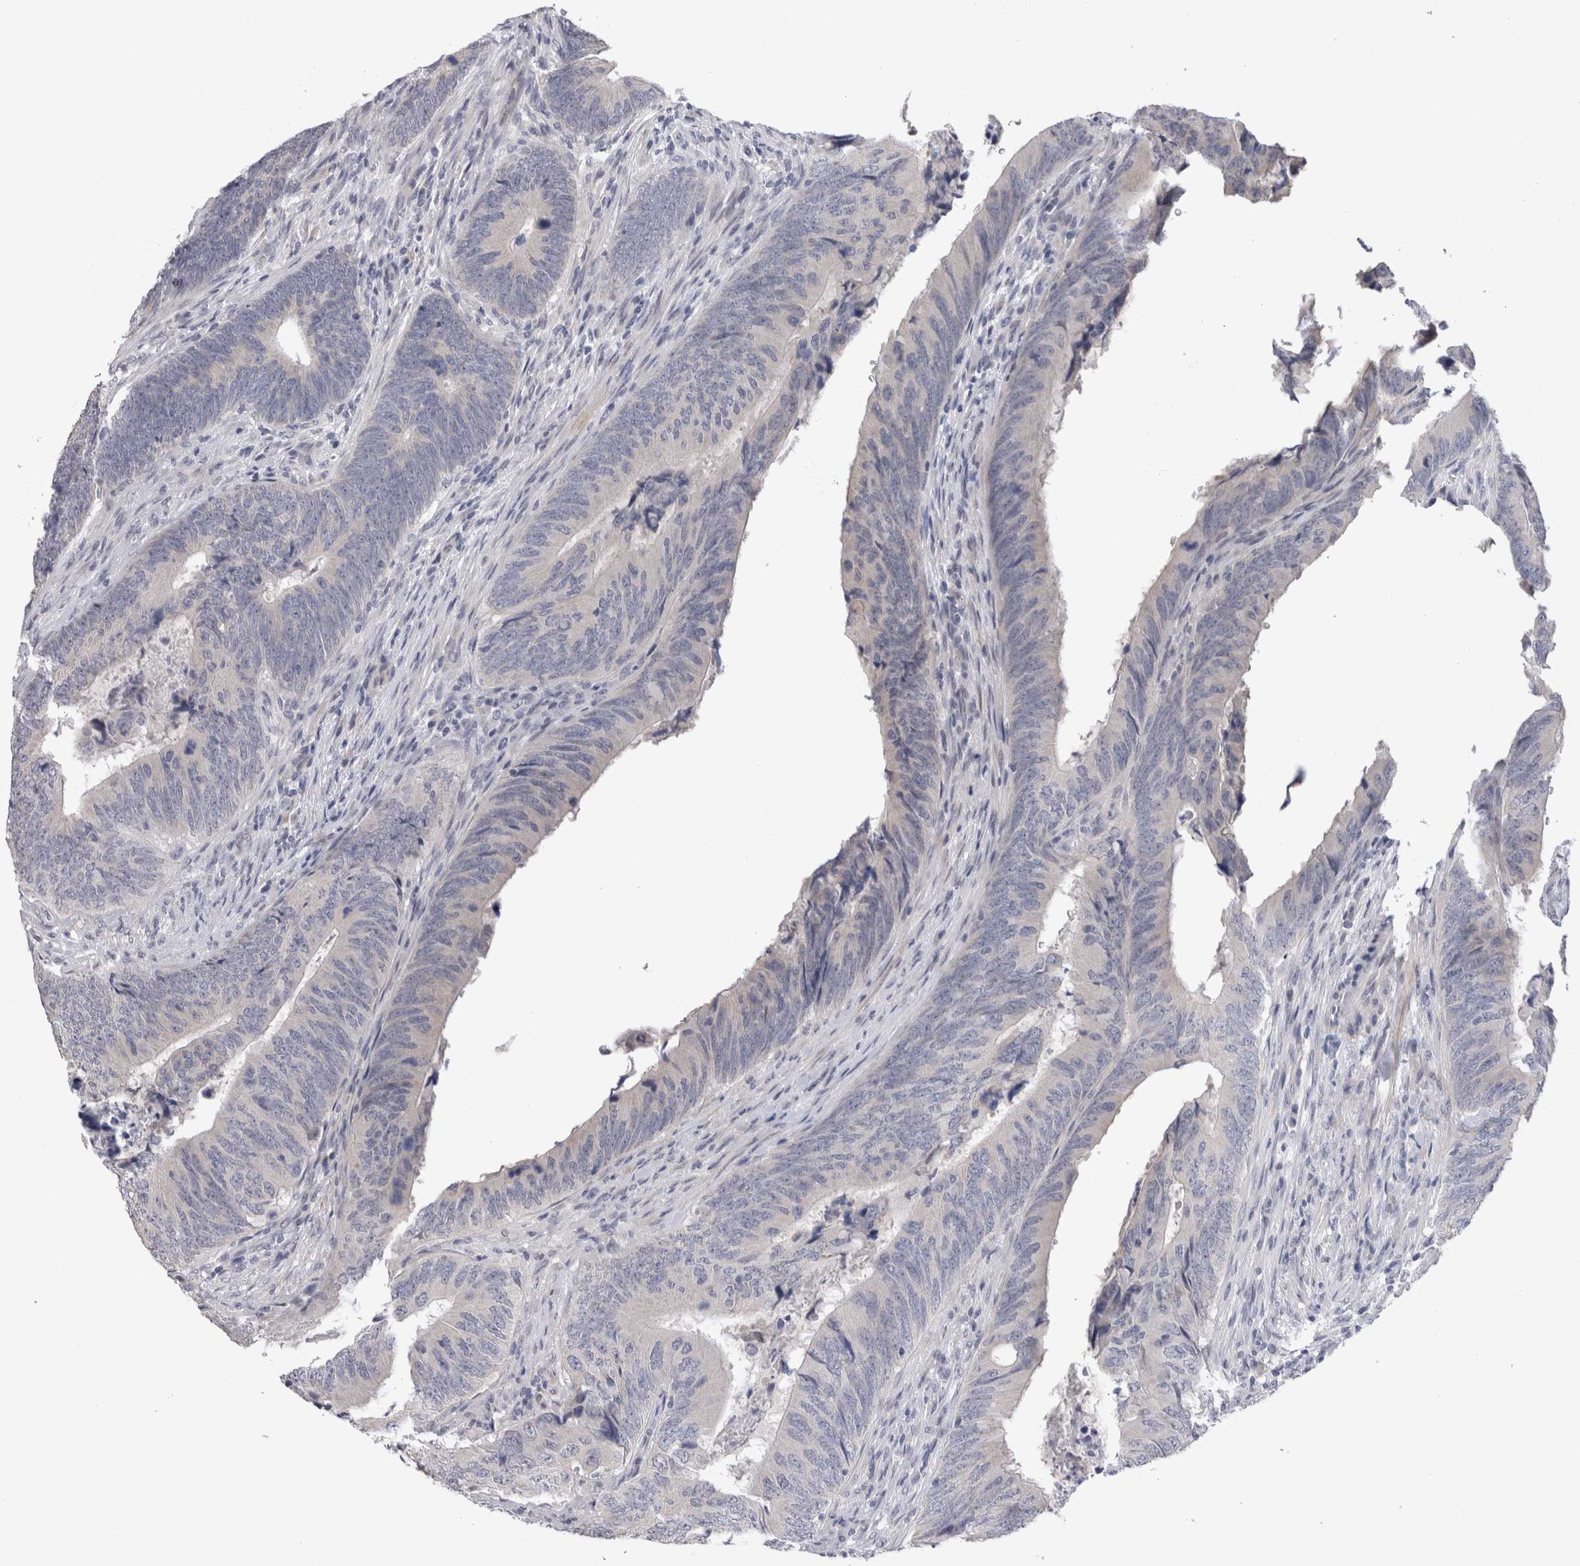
{"staining": {"intensity": "negative", "quantity": "none", "location": "none"}, "tissue": "colorectal cancer", "cell_type": "Tumor cells", "image_type": "cancer", "snomed": [{"axis": "morphology", "description": "Normal tissue, NOS"}, {"axis": "morphology", "description": "Adenocarcinoma, NOS"}, {"axis": "topography", "description": "Colon"}], "caption": "Immunohistochemistry photomicrograph of colorectal cancer stained for a protein (brown), which demonstrates no expression in tumor cells.", "gene": "CRYBG1", "patient": {"sex": "male", "age": 56}}